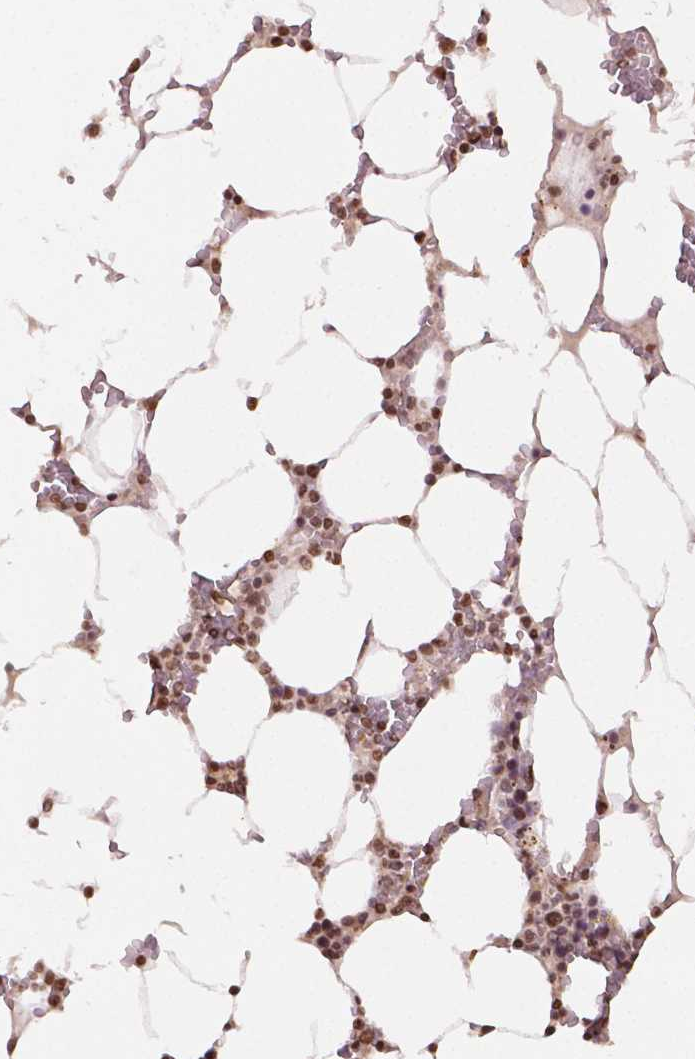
{"staining": {"intensity": "moderate", "quantity": ">75%", "location": "nuclear"}, "tissue": "bone marrow", "cell_type": "Hematopoietic cells", "image_type": "normal", "snomed": [{"axis": "morphology", "description": "Normal tissue, NOS"}, {"axis": "topography", "description": "Bone marrow"}], "caption": "Brown immunohistochemical staining in unremarkable bone marrow shows moderate nuclear positivity in approximately >75% of hematopoietic cells. Immunohistochemistry stains the protein in brown and the nuclei are stained blue.", "gene": "DEK", "patient": {"sex": "male", "age": 64}}